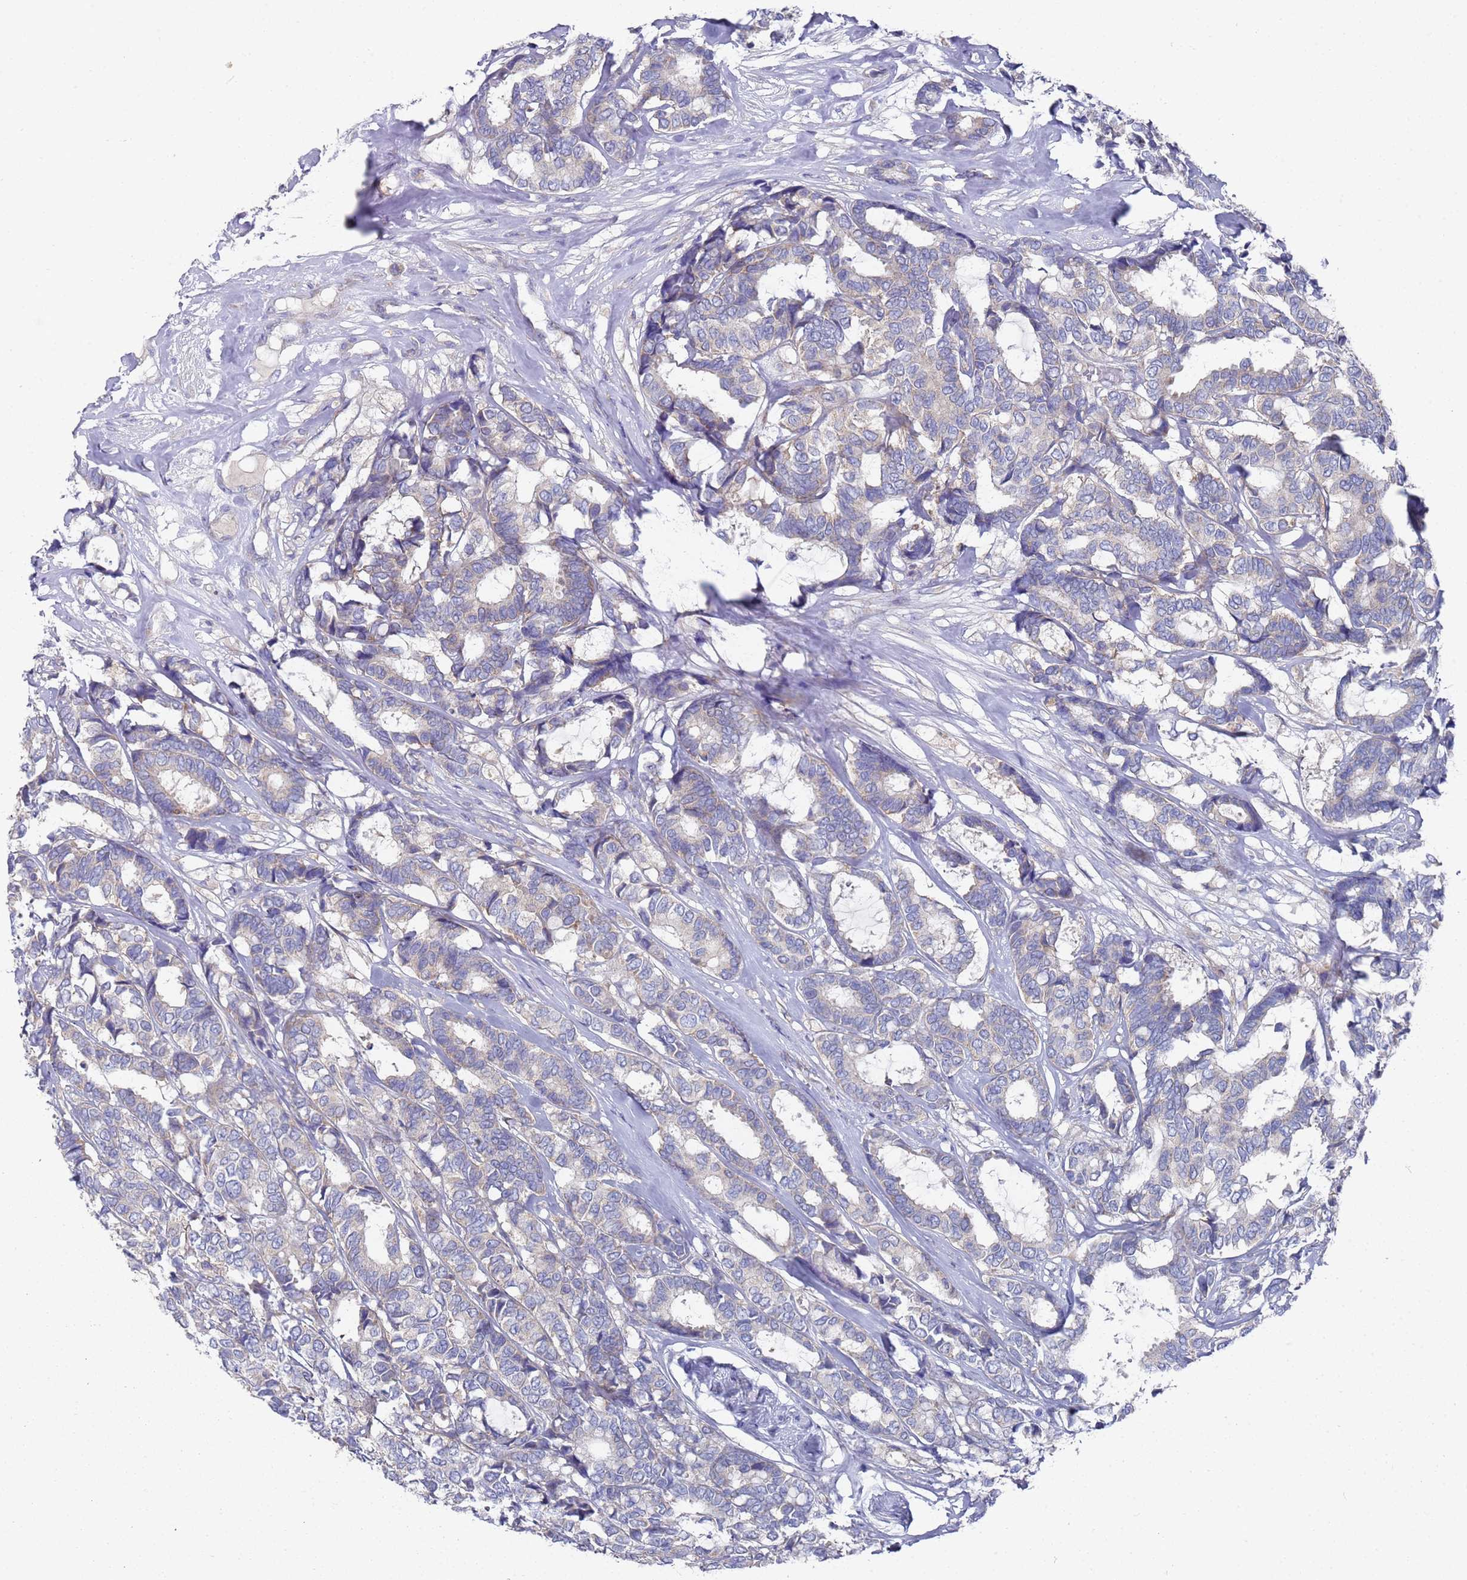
{"staining": {"intensity": "weak", "quantity": "<25%", "location": "cytoplasmic/membranous"}, "tissue": "breast cancer", "cell_type": "Tumor cells", "image_type": "cancer", "snomed": [{"axis": "morphology", "description": "Duct carcinoma"}, {"axis": "topography", "description": "Breast"}], "caption": "There is no significant staining in tumor cells of breast cancer.", "gene": "NPEPPS", "patient": {"sex": "female", "age": 87}}